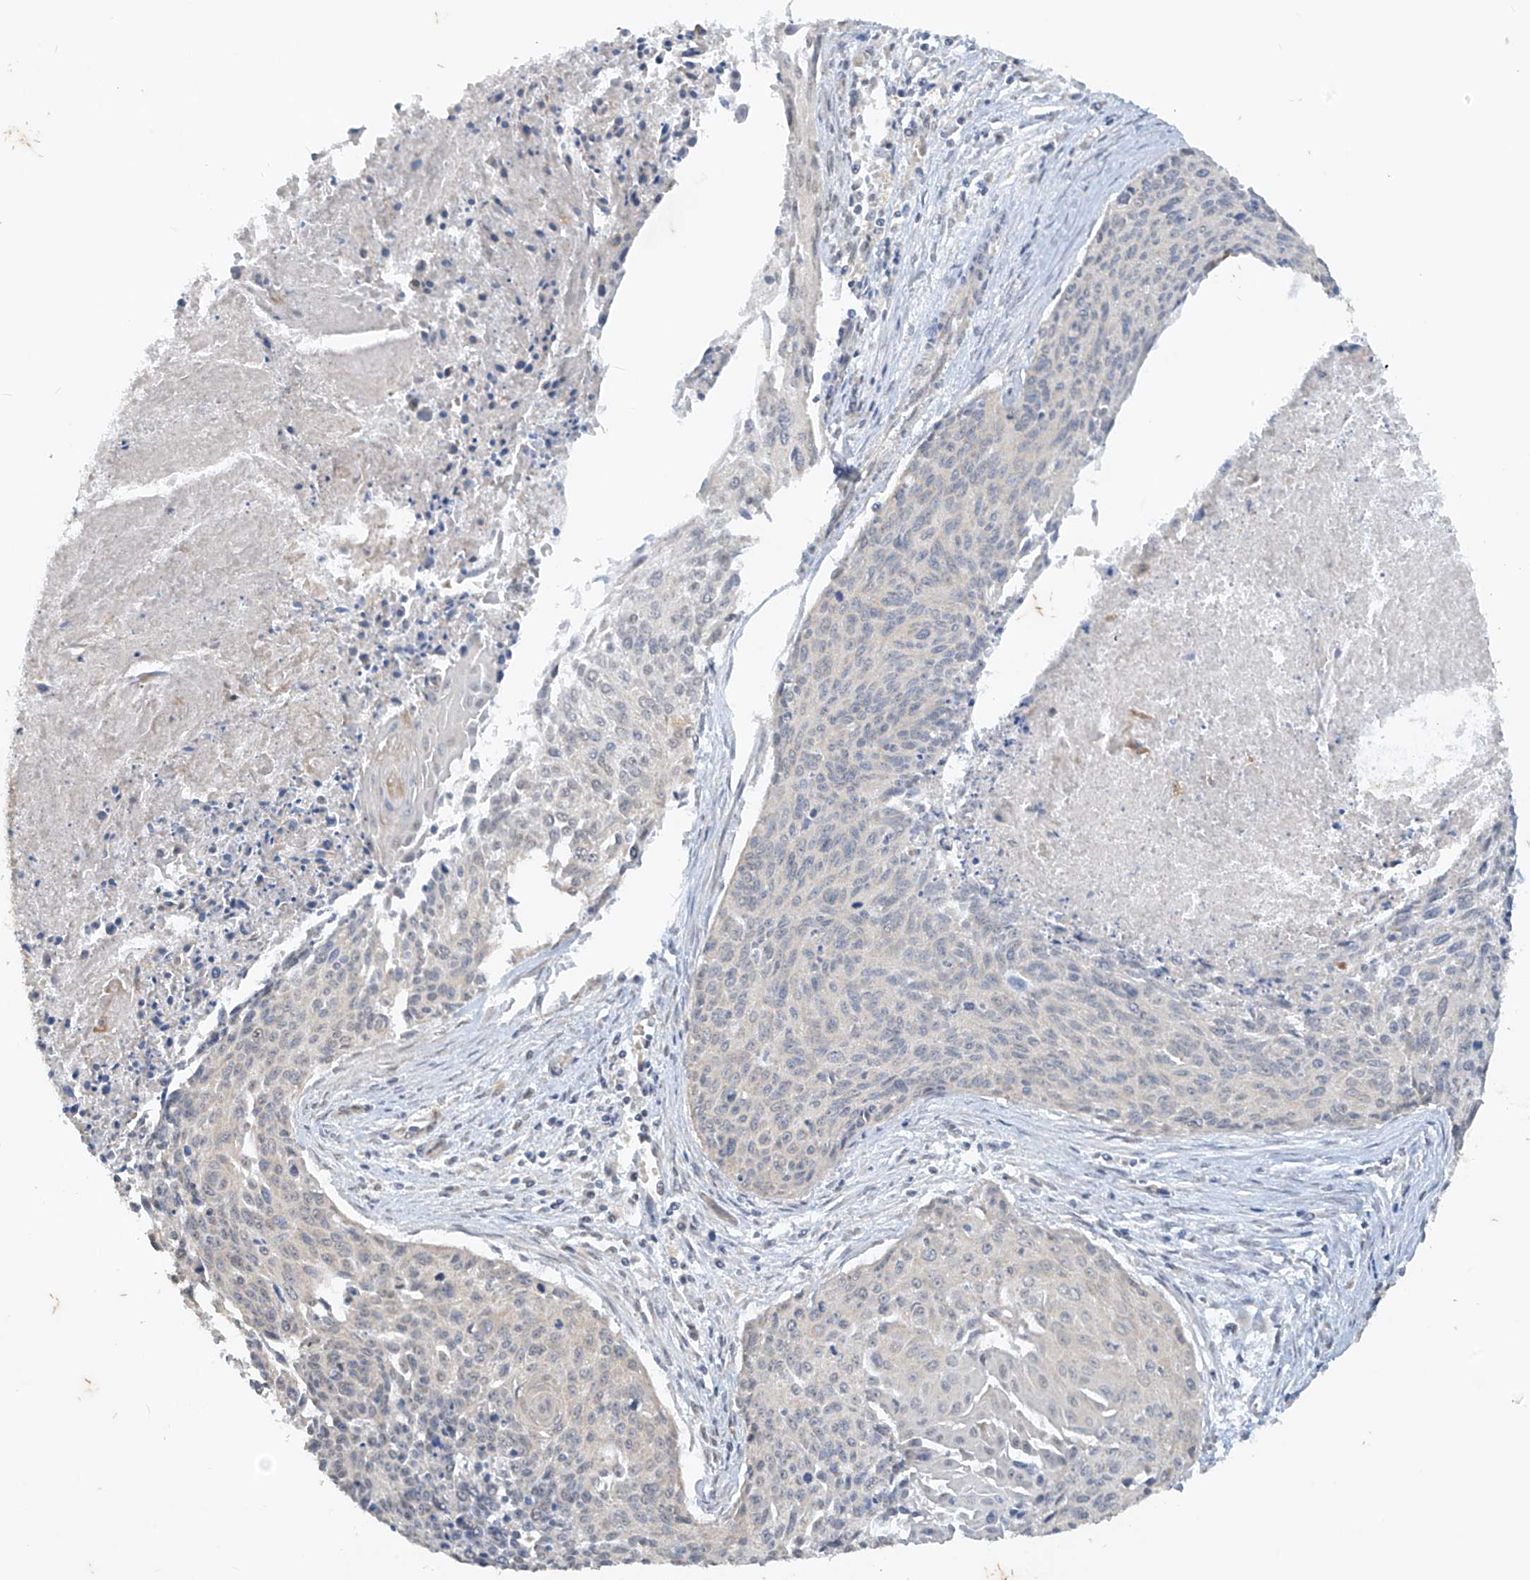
{"staining": {"intensity": "negative", "quantity": "none", "location": "none"}, "tissue": "cervical cancer", "cell_type": "Tumor cells", "image_type": "cancer", "snomed": [{"axis": "morphology", "description": "Squamous cell carcinoma, NOS"}, {"axis": "topography", "description": "Cervix"}], "caption": "There is no significant expression in tumor cells of cervical squamous cell carcinoma. Brightfield microscopy of immunohistochemistry (IHC) stained with DAB (brown) and hematoxylin (blue), captured at high magnification.", "gene": "MTUS2", "patient": {"sex": "female", "age": 55}}